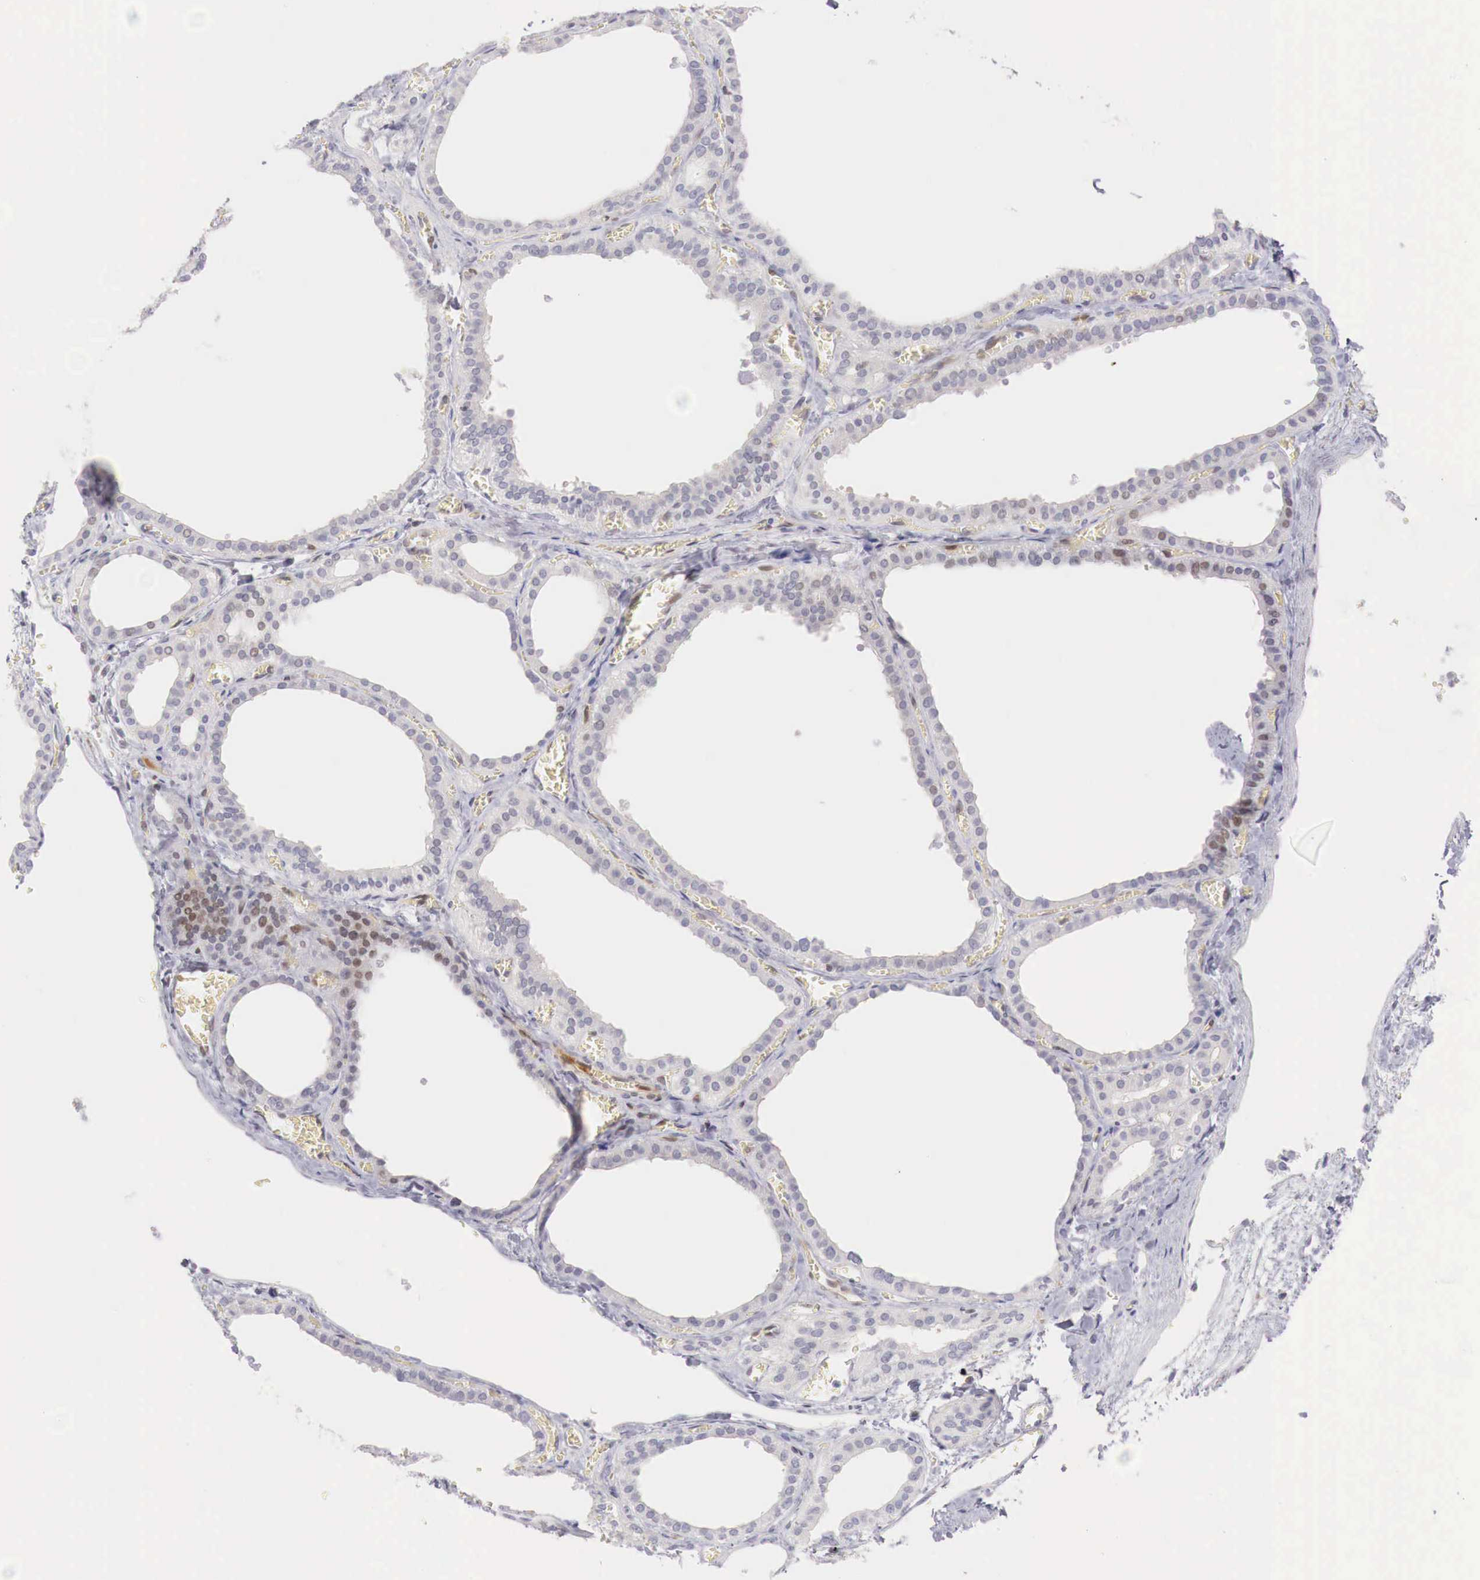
{"staining": {"intensity": "weak", "quantity": "<25%", "location": "nuclear"}, "tissue": "thyroid gland", "cell_type": "Glandular cells", "image_type": "normal", "snomed": [{"axis": "morphology", "description": "Normal tissue, NOS"}, {"axis": "topography", "description": "Thyroid gland"}], "caption": "The image displays no significant positivity in glandular cells of thyroid gland.", "gene": "CLCN5", "patient": {"sex": "female", "age": 55}}